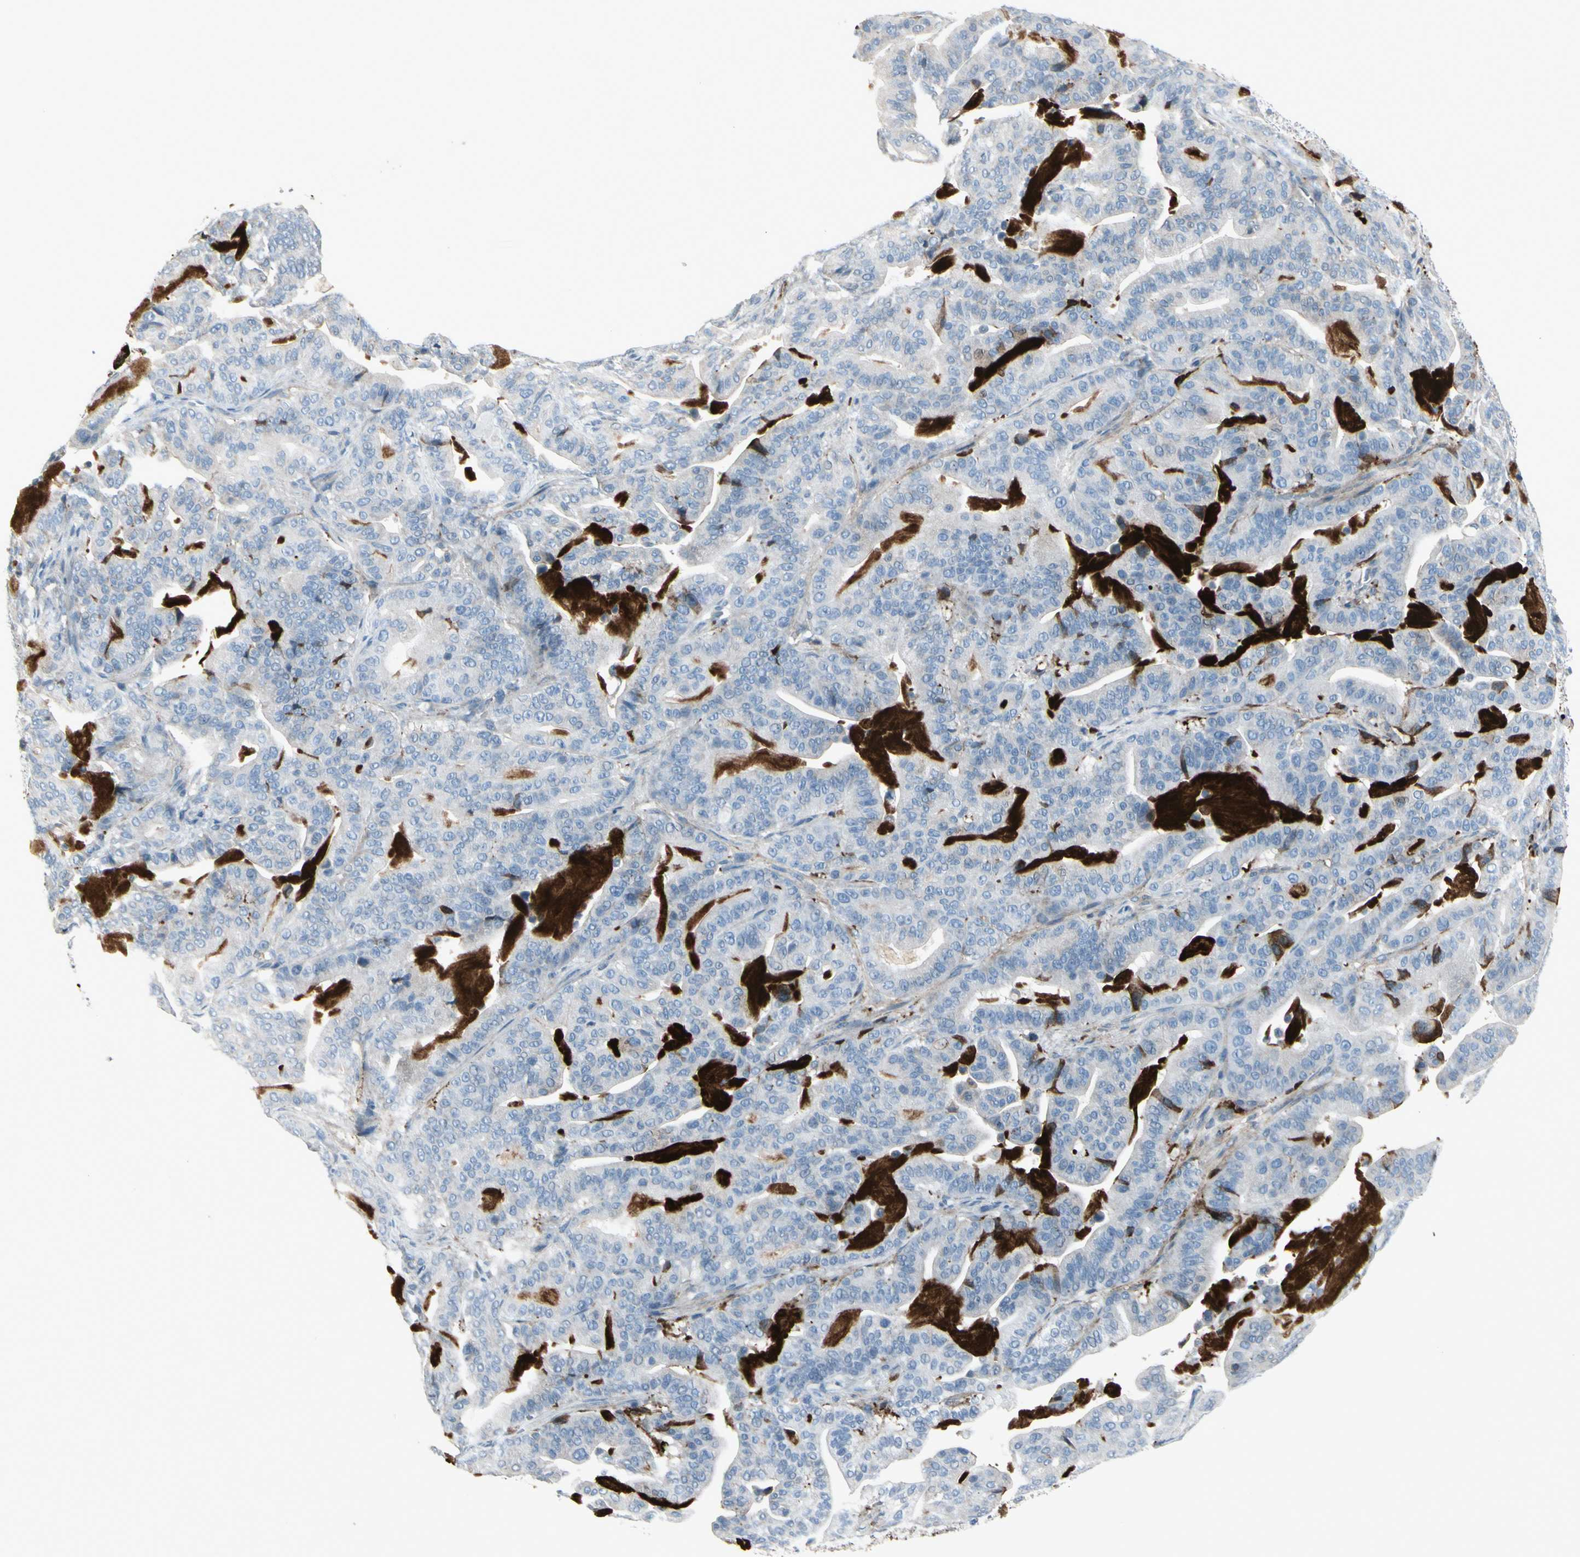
{"staining": {"intensity": "negative", "quantity": "none", "location": "none"}, "tissue": "pancreatic cancer", "cell_type": "Tumor cells", "image_type": "cancer", "snomed": [{"axis": "morphology", "description": "Adenocarcinoma, NOS"}, {"axis": "topography", "description": "Pancreas"}], "caption": "There is no significant expression in tumor cells of pancreatic adenocarcinoma. (DAB IHC with hematoxylin counter stain).", "gene": "IGHG1", "patient": {"sex": "male", "age": 63}}